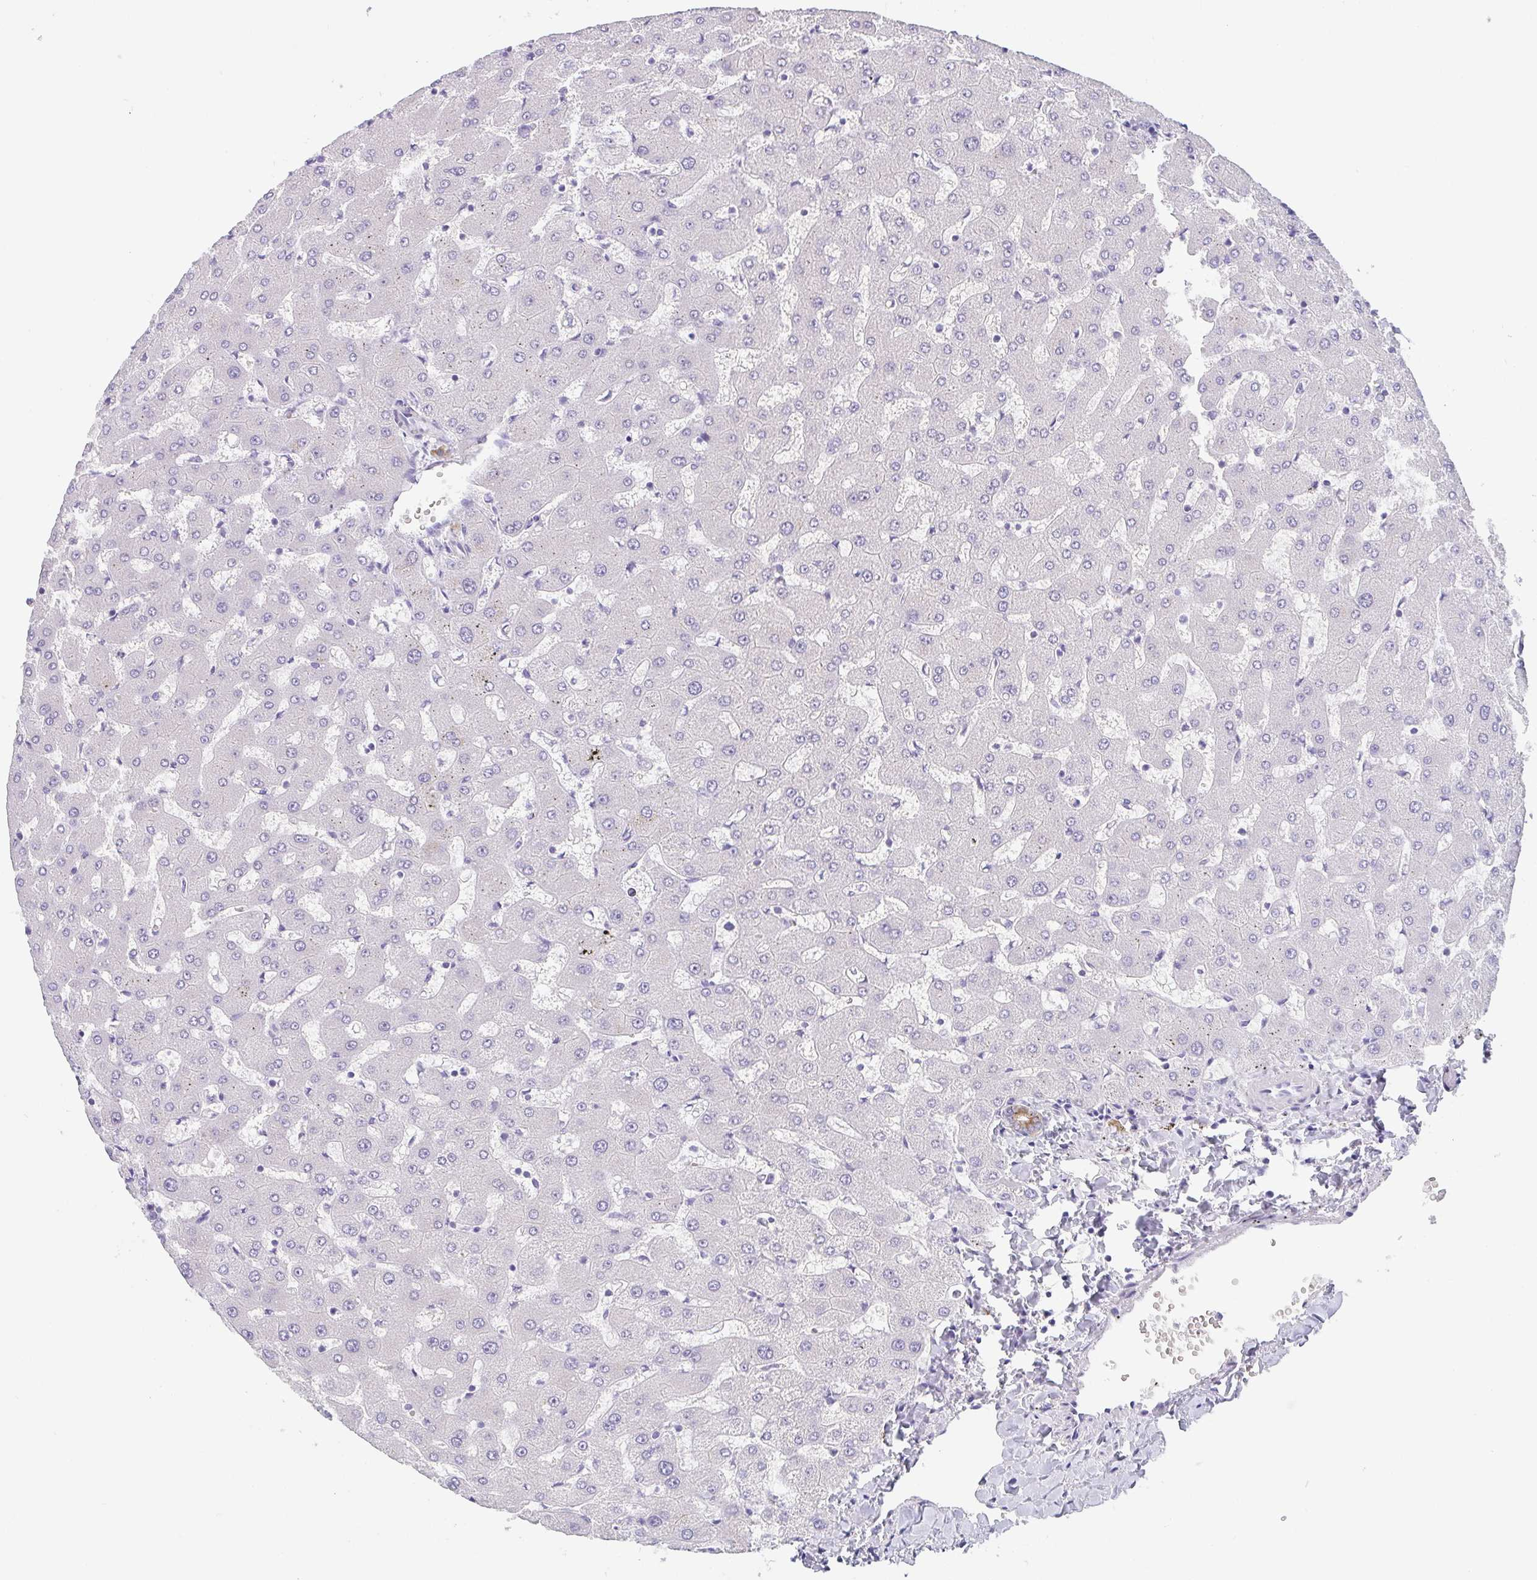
{"staining": {"intensity": "moderate", "quantity": ">75%", "location": "cytoplasmic/membranous"}, "tissue": "liver", "cell_type": "Cholangiocytes", "image_type": "normal", "snomed": [{"axis": "morphology", "description": "Normal tissue, NOS"}, {"axis": "topography", "description": "Liver"}], "caption": "DAB (3,3'-diaminobenzidine) immunohistochemical staining of benign human liver reveals moderate cytoplasmic/membranous protein staining in approximately >75% of cholangiocytes.", "gene": "TRAF4", "patient": {"sex": "female", "age": 63}}